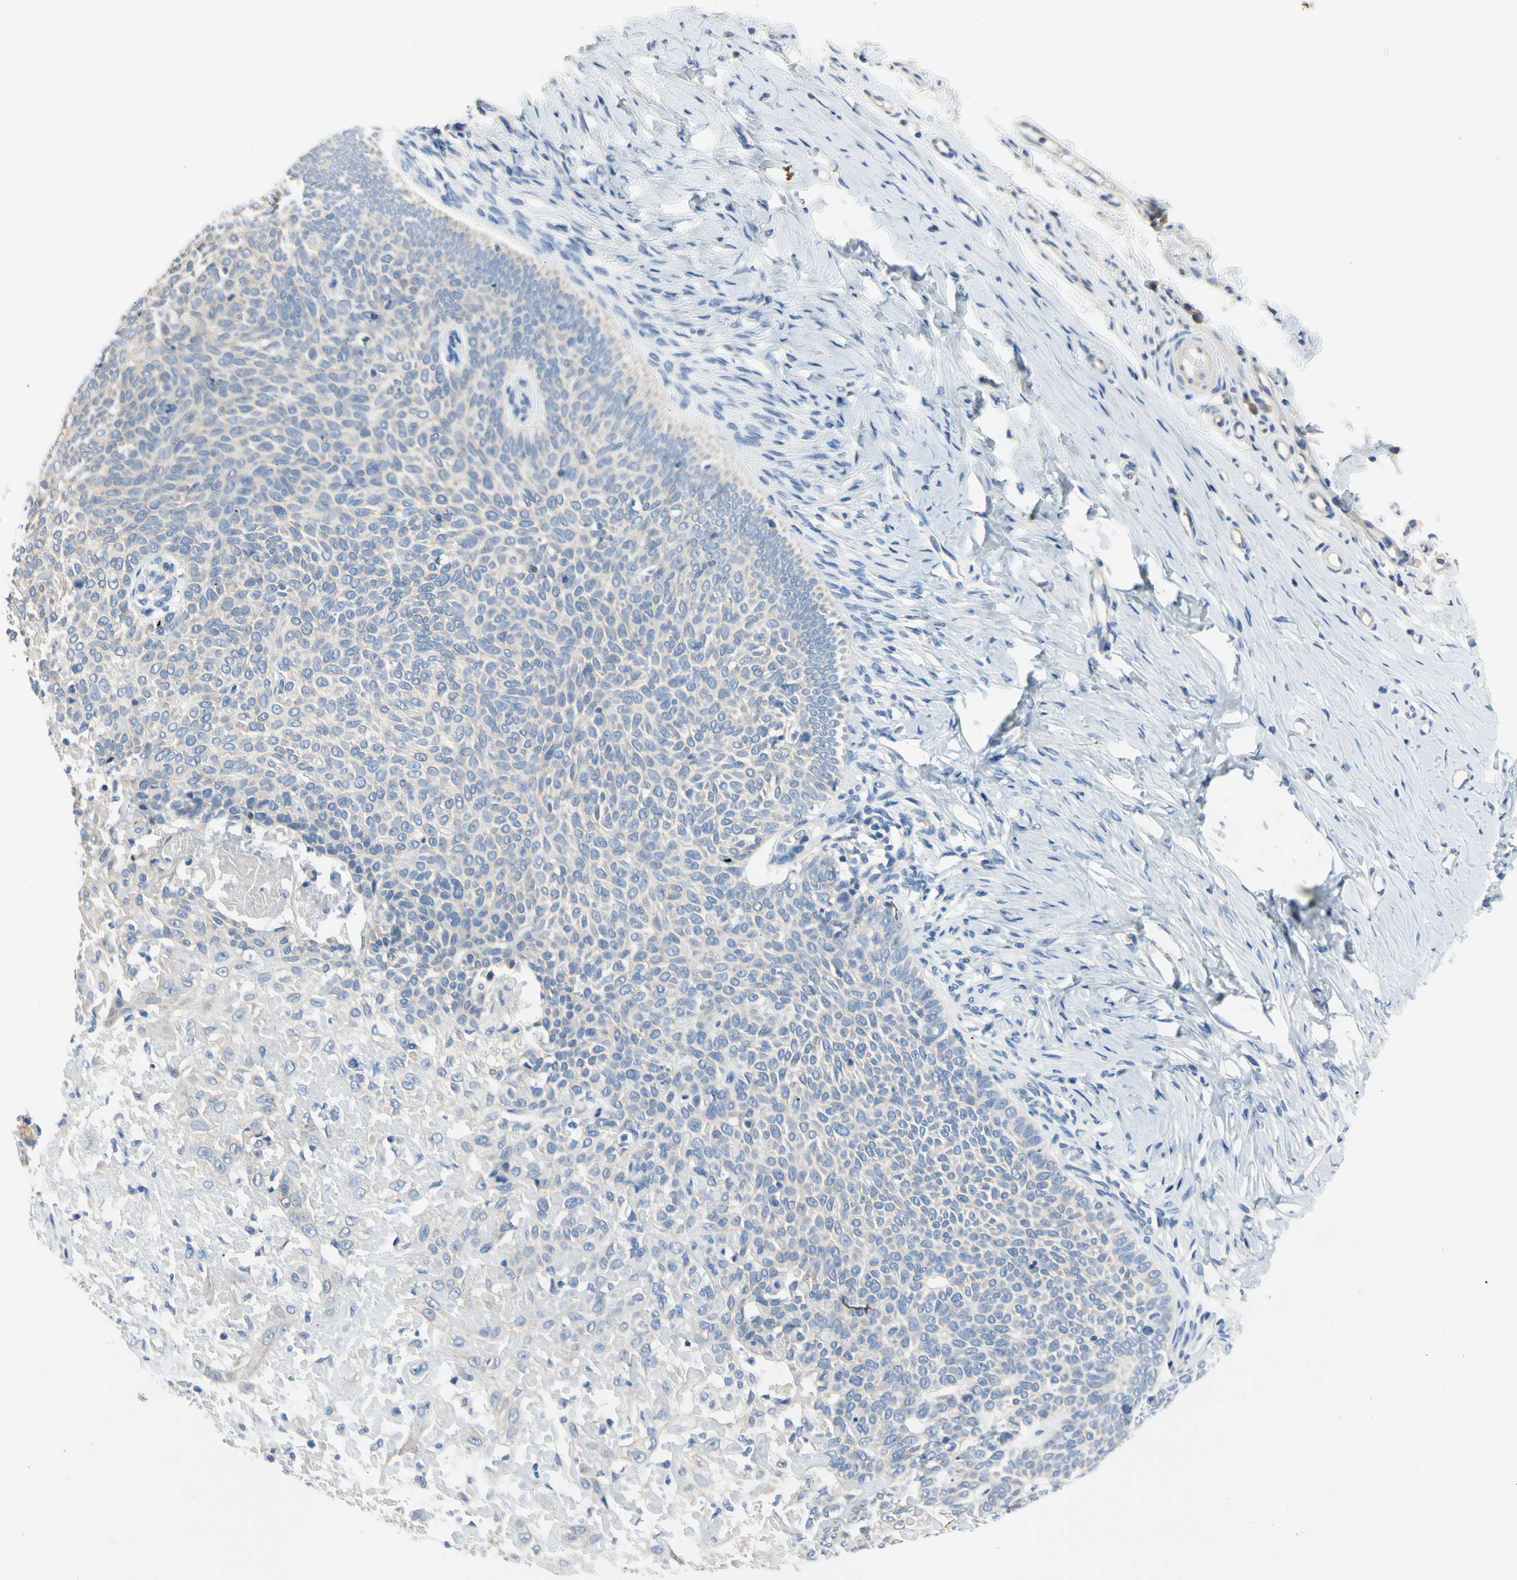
{"staining": {"intensity": "weak", "quantity": "<25%", "location": "cytoplasmic/membranous"}, "tissue": "skin cancer", "cell_type": "Tumor cells", "image_type": "cancer", "snomed": [{"axis": "morphology", "description": "Normal tissue, NOS"}, {"axis": "morphology", "description": "Basal cell carcinoma"}, {"axis": "topography", "description": "Skin"}], "caption": "An immunohistochemistry (IHC) image of skin cancer (basal cell carcinoma) is shown. There is no staining in tumor cells of skin cancer (basal cell carcinoma).", "gene": "CA14", "patient": {"sex": "male", "age": 87}}